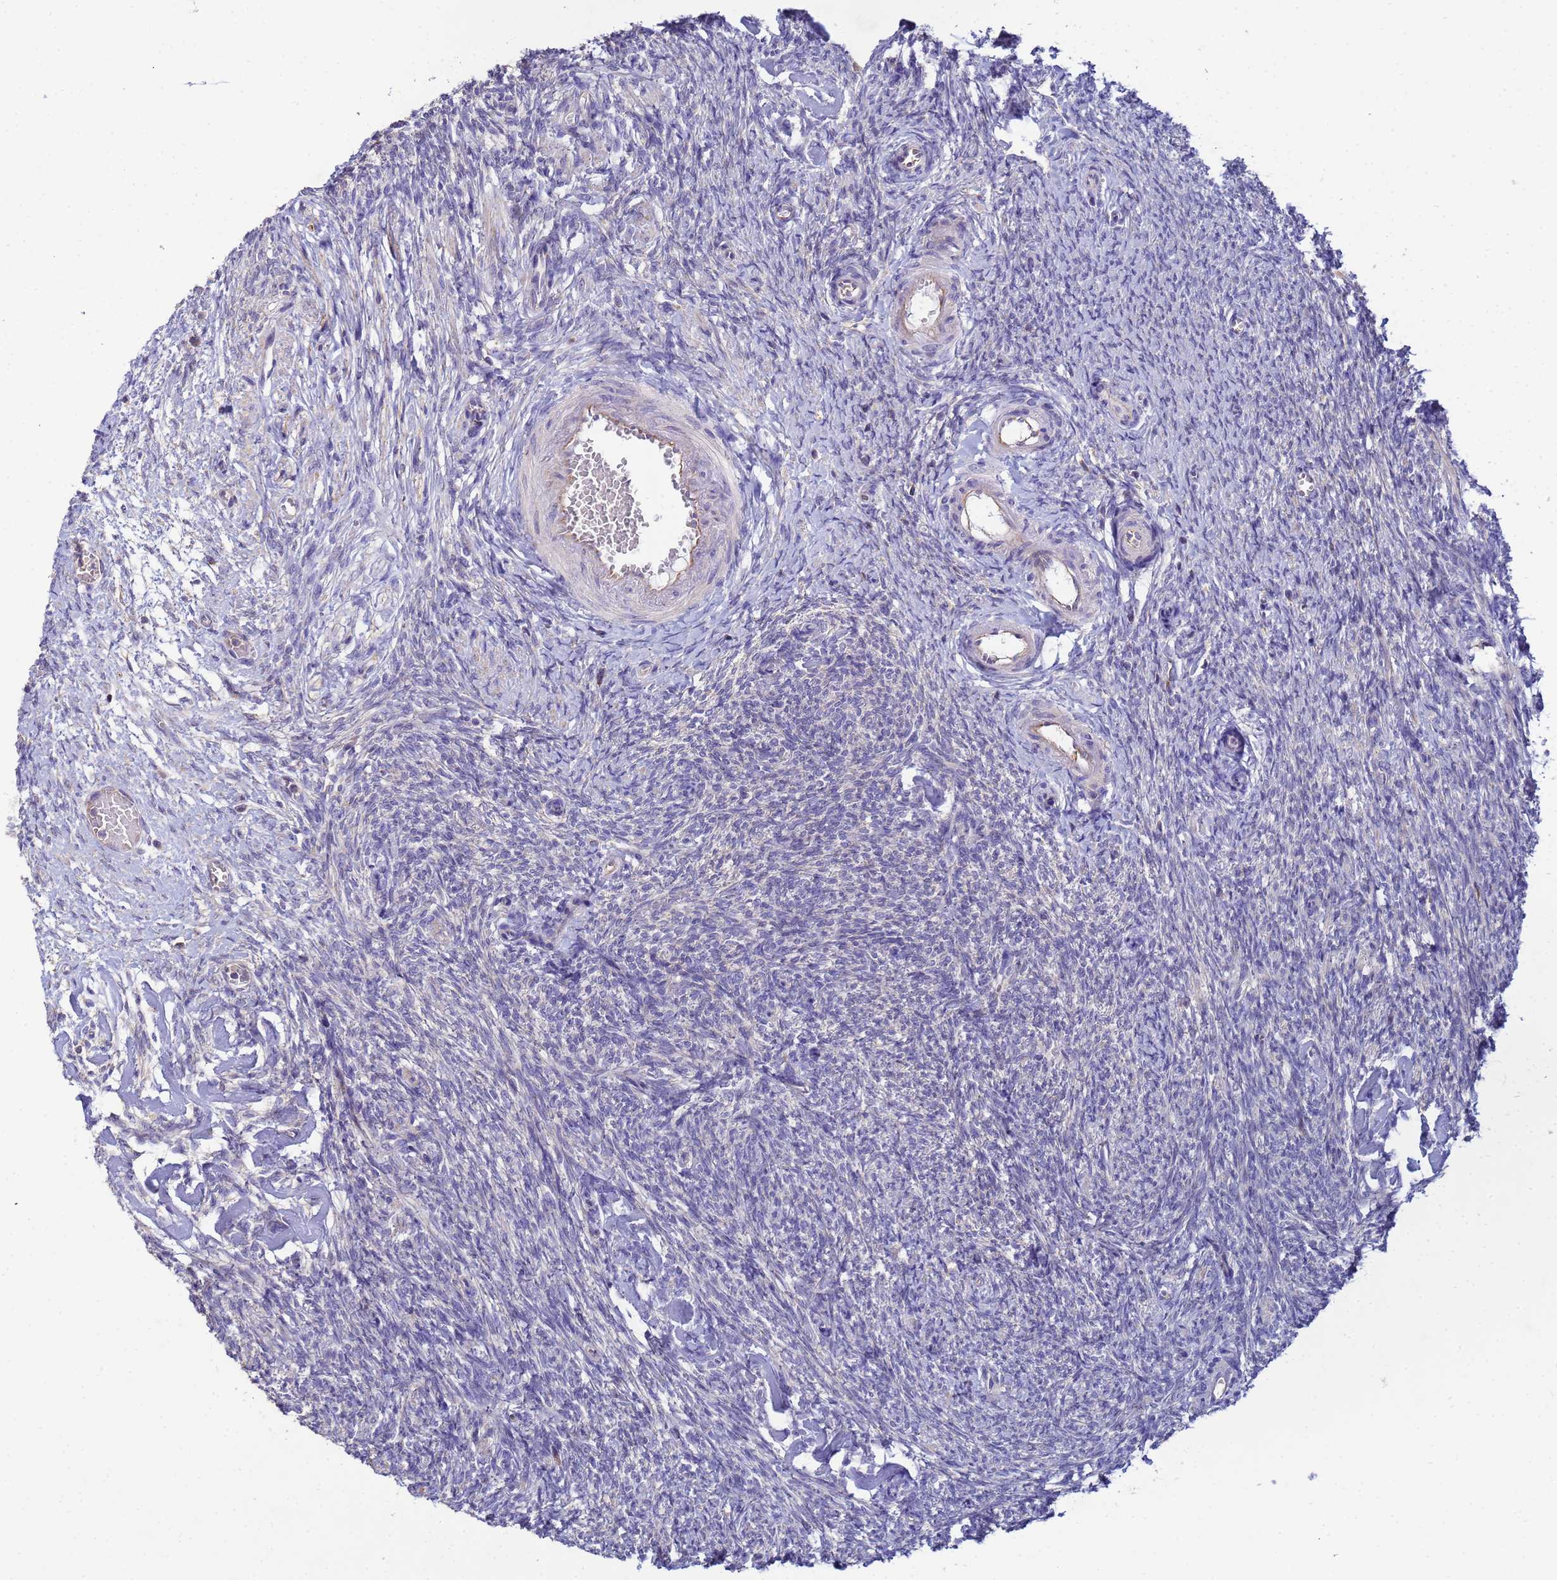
{"staining": {"intensity": "negative", "quantity": "none", "location": "none"}, "tissue": "ovary", "cell_type": "Follicle cells", "image_type": "normal", "snomed": [{"axis": "morphology", "description": "Normal tissue, NOS"}, {"axis": "topography", "description": "Ovary"}], "caption": "Immunohistochemistry (IHC) of unremarkable human ovary displays no positivity in follicle cells. (DAB IHC, high magnification).", "gene": "CDC34", "patient": {"sex": "female", "age": 44}}